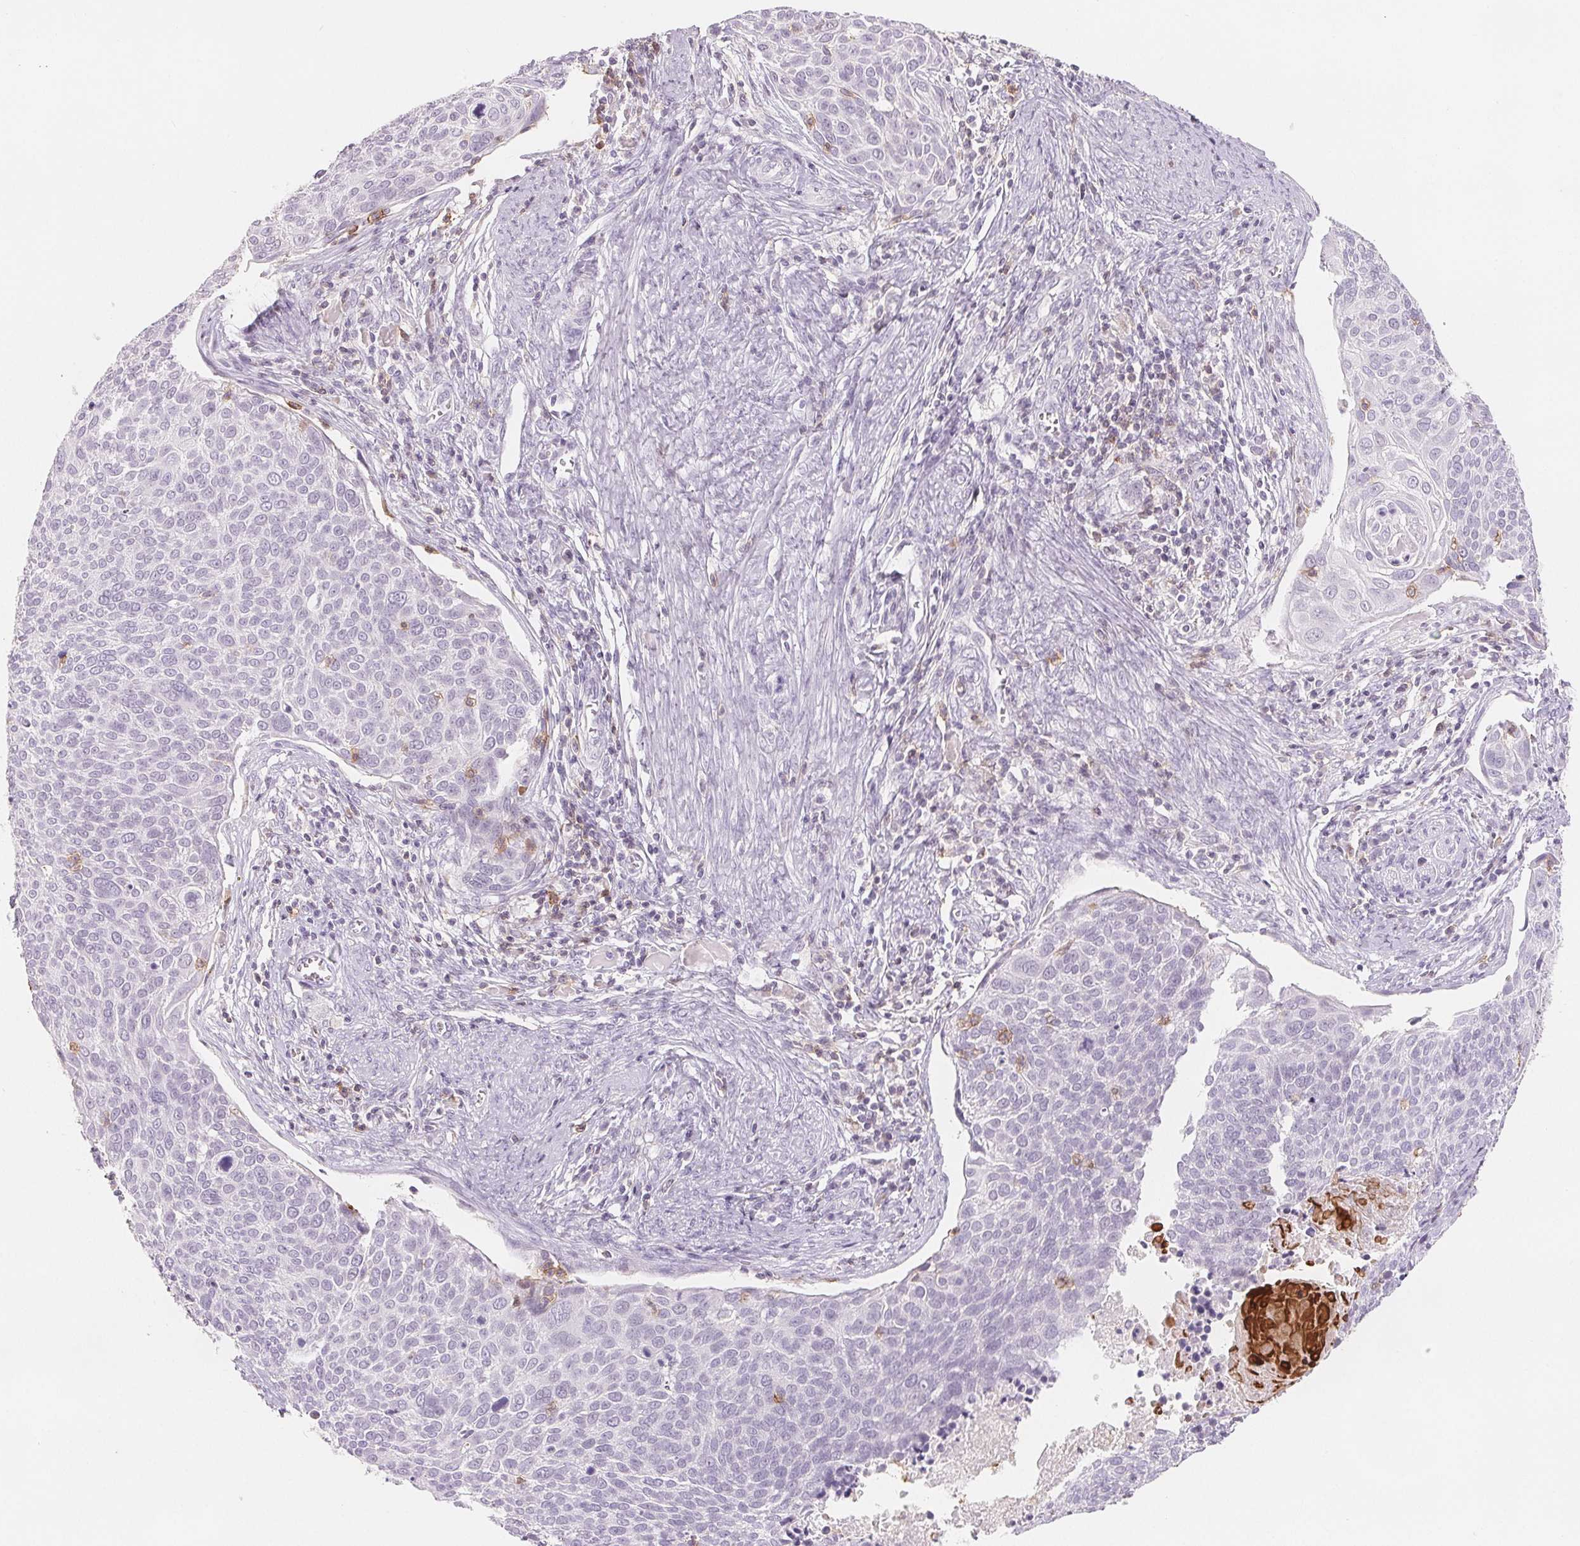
{"staining": {"intensity": "negative", "quantity": "none", "location": "none"}, "tissue": "cervical cancer", "cell_type": "Tumor cells", "image_type": "cancer", "snomed": [{"axis": "morphology", "description": "Squamous cell carcinoma, NOS"}, {"axis": "topography", "description": "Cervix"}], "caption": "Micrograph shows no significant protein staining in tumor cells of cervical cancer (squamous cell carcinoma).", "gene": "CD69", "patient": {"sex": "female", "age": 39}}